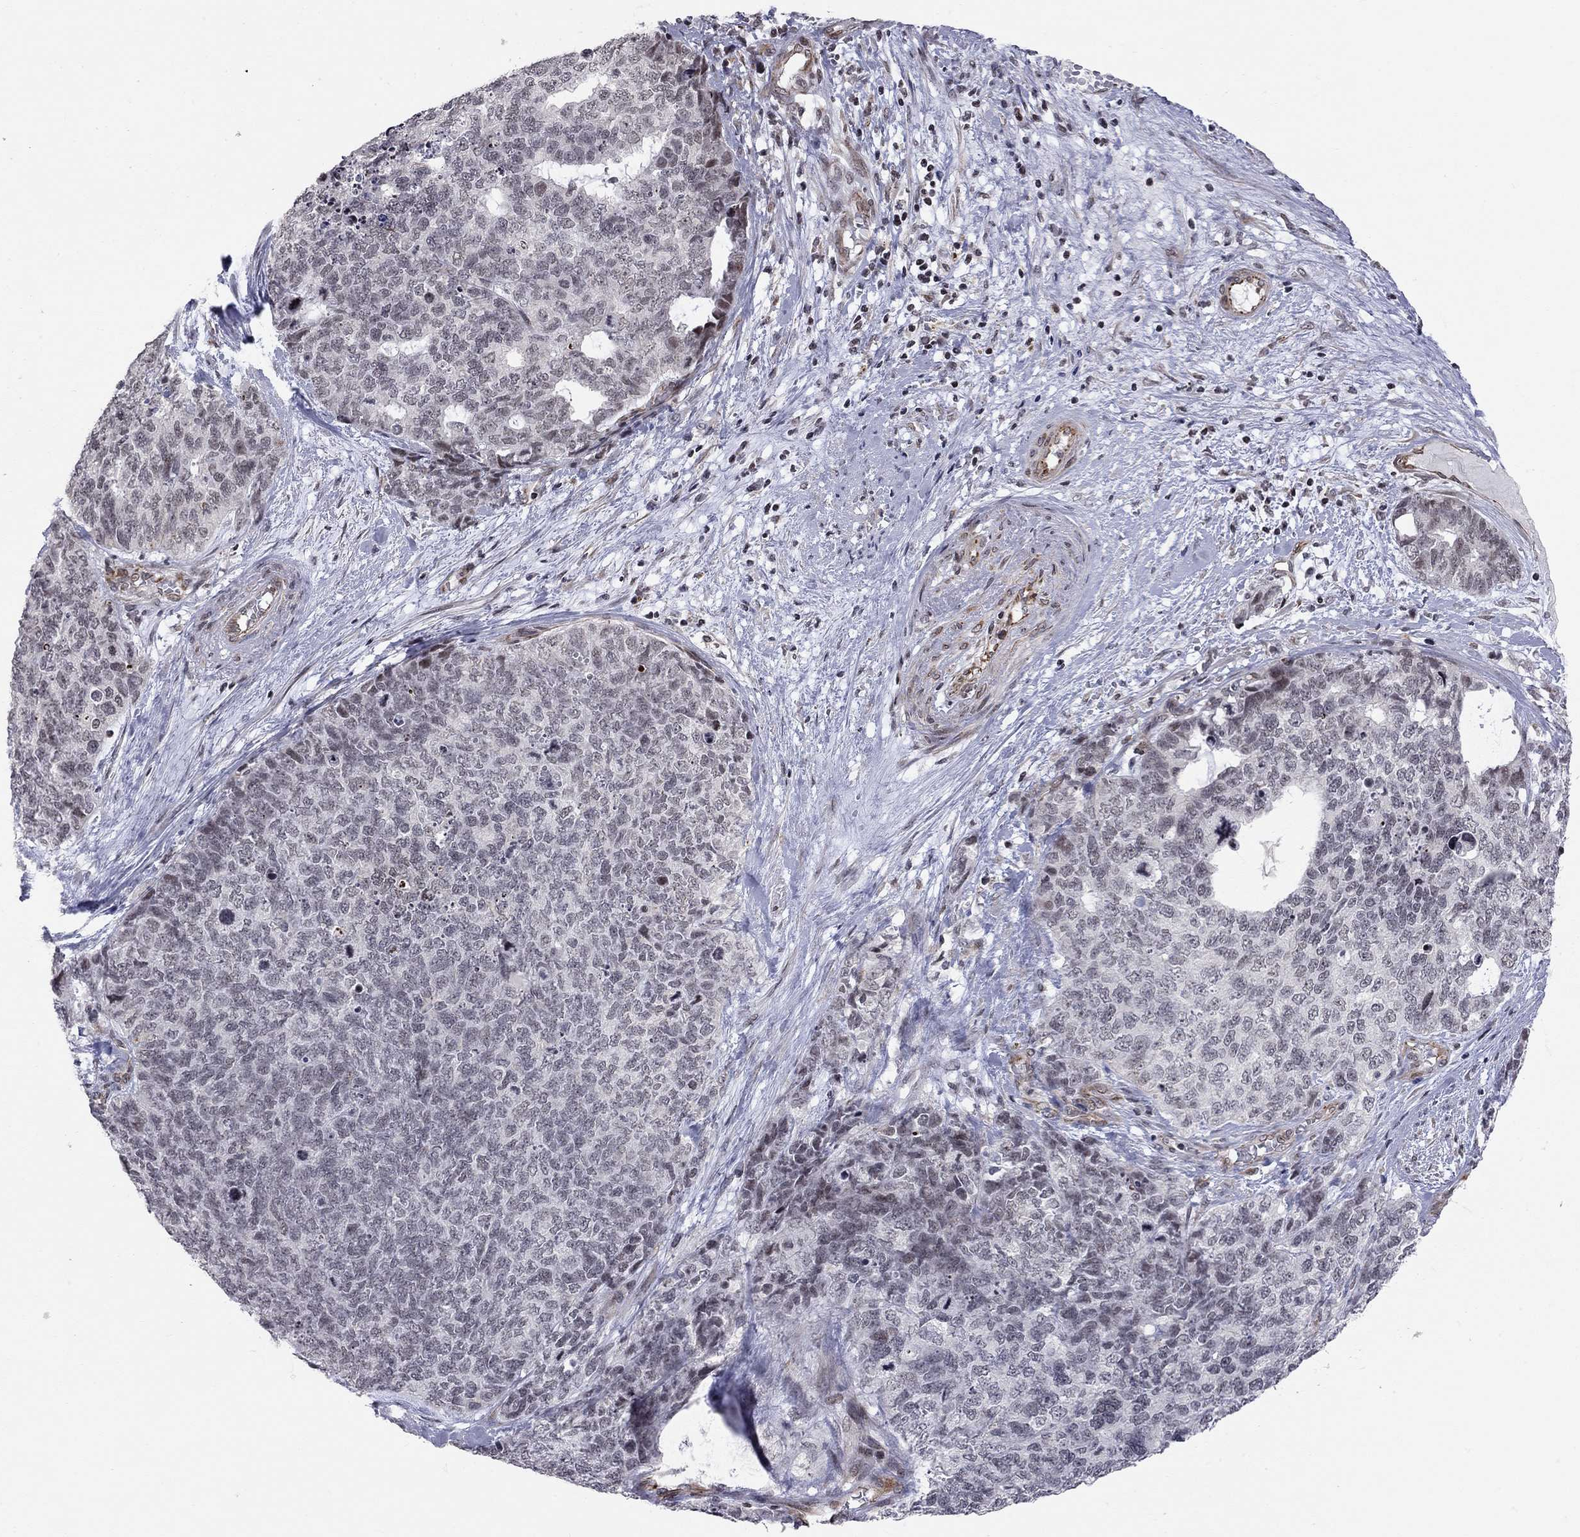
{"staining": {"intensity": "negative", "quantity": "none", "location": "none"}, "tissue": "cervical cancer", "cell_type": "Tumor cells", "image_type": "cancer", "snomed": [{"axis": "morphology", "description": "Squamous cell carcinoma, NOS"}, {"axis": "topography", "description": "Cervix"}], "caption": "The photomicrograph shows no significant expression in tumor cells of cervical cancer (squamous cell carcinoma).", "gene": "MTNR1B", "patient": {"sex": "female", "age": 63}}